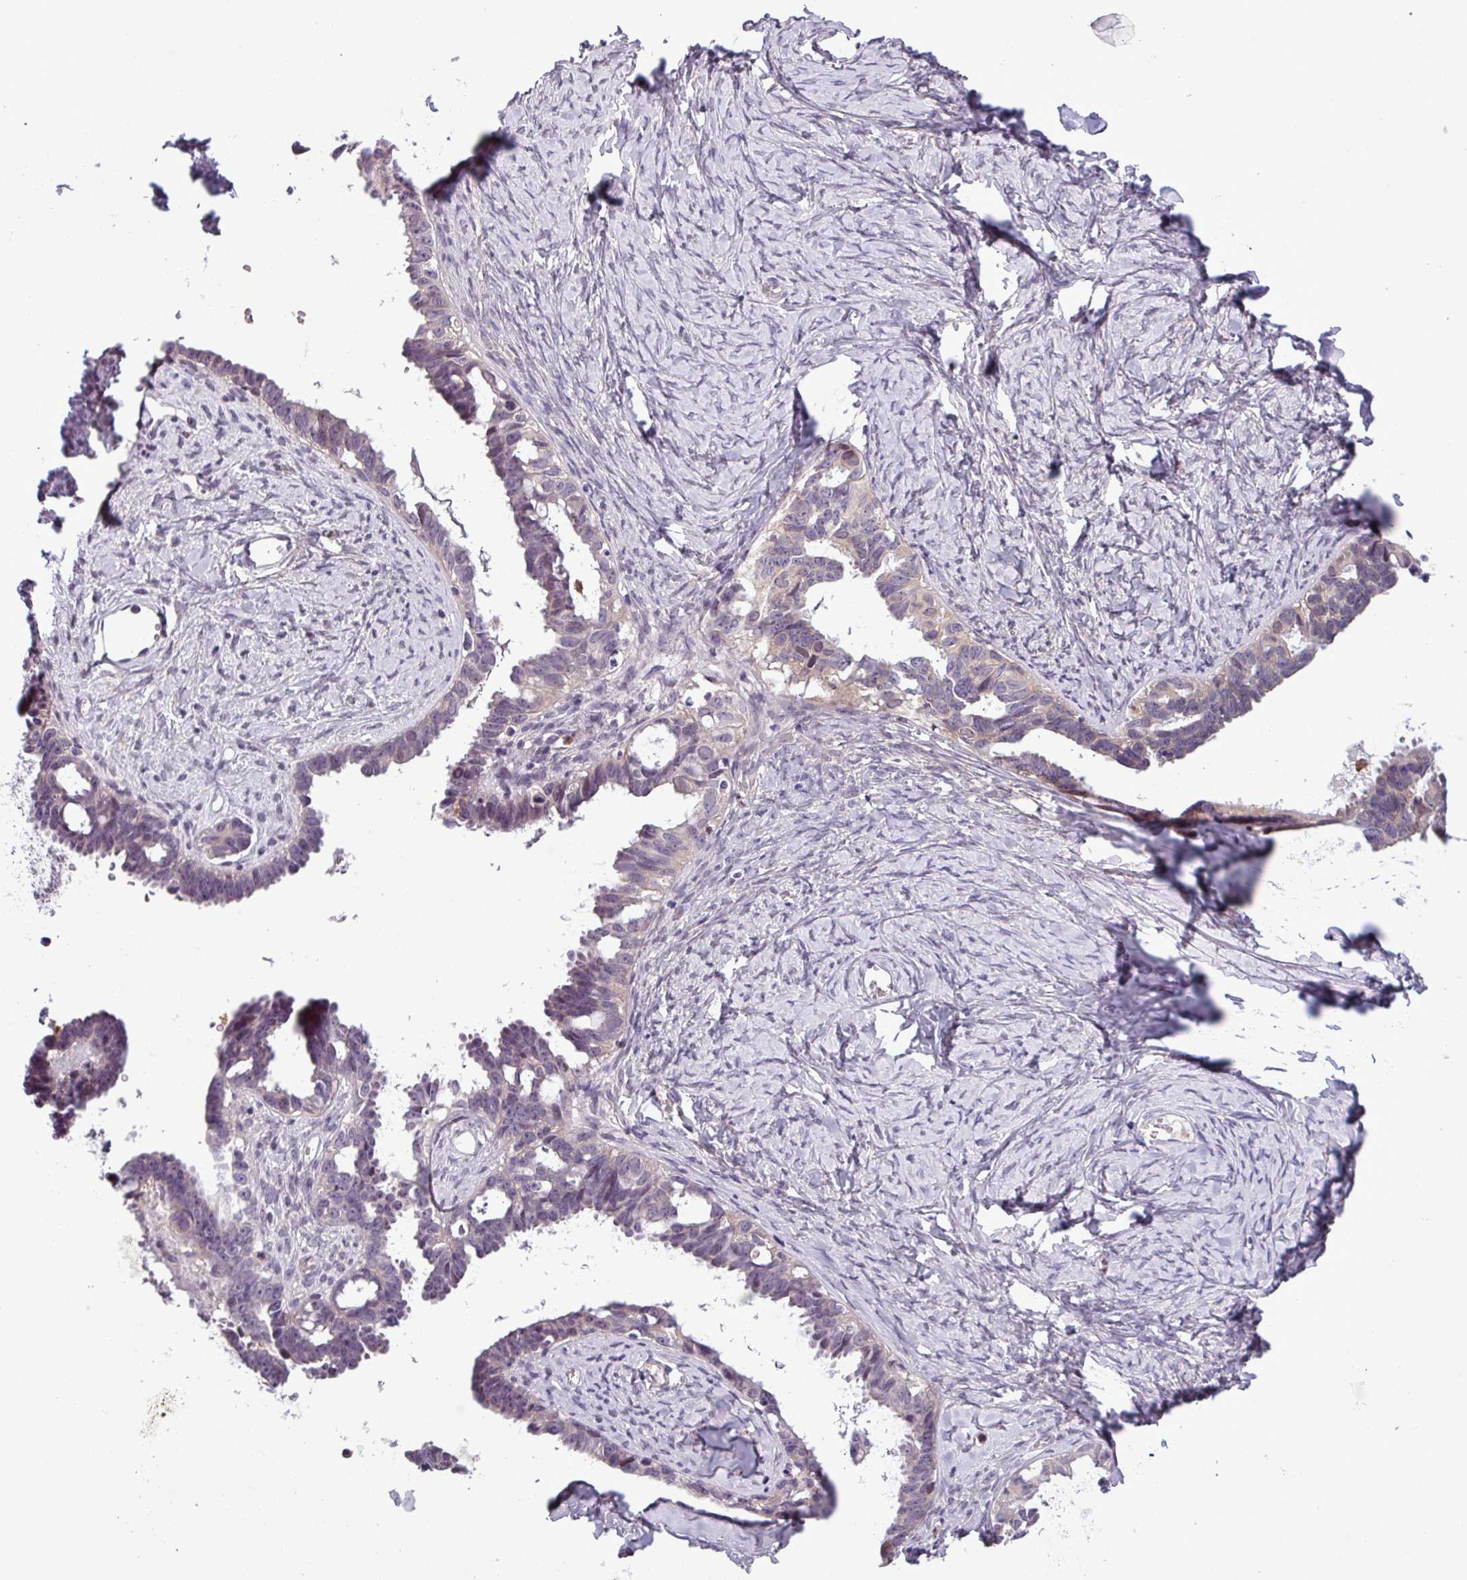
{"staining": {"intensity": "weak", "quantity": "<25%", "location": "cytoplasmic/membranous"}, "tissue": "ovarian cancer", "cell_type": "Tumor cells", "image_type": "cancer", "snomed": [{"axis": "morphology", "description": "Cystadenocarcinoma, serous, NOS"}, {"axis": "topography", "description": "Ovary"}], "caption": "Immunohistochemistry (IHC) of serous cystadenocarcinoma (ovarian) shows no expression in tumor cells.", "gene": "NPFFR1", "patient": {"sex": "female", "age": 69}}